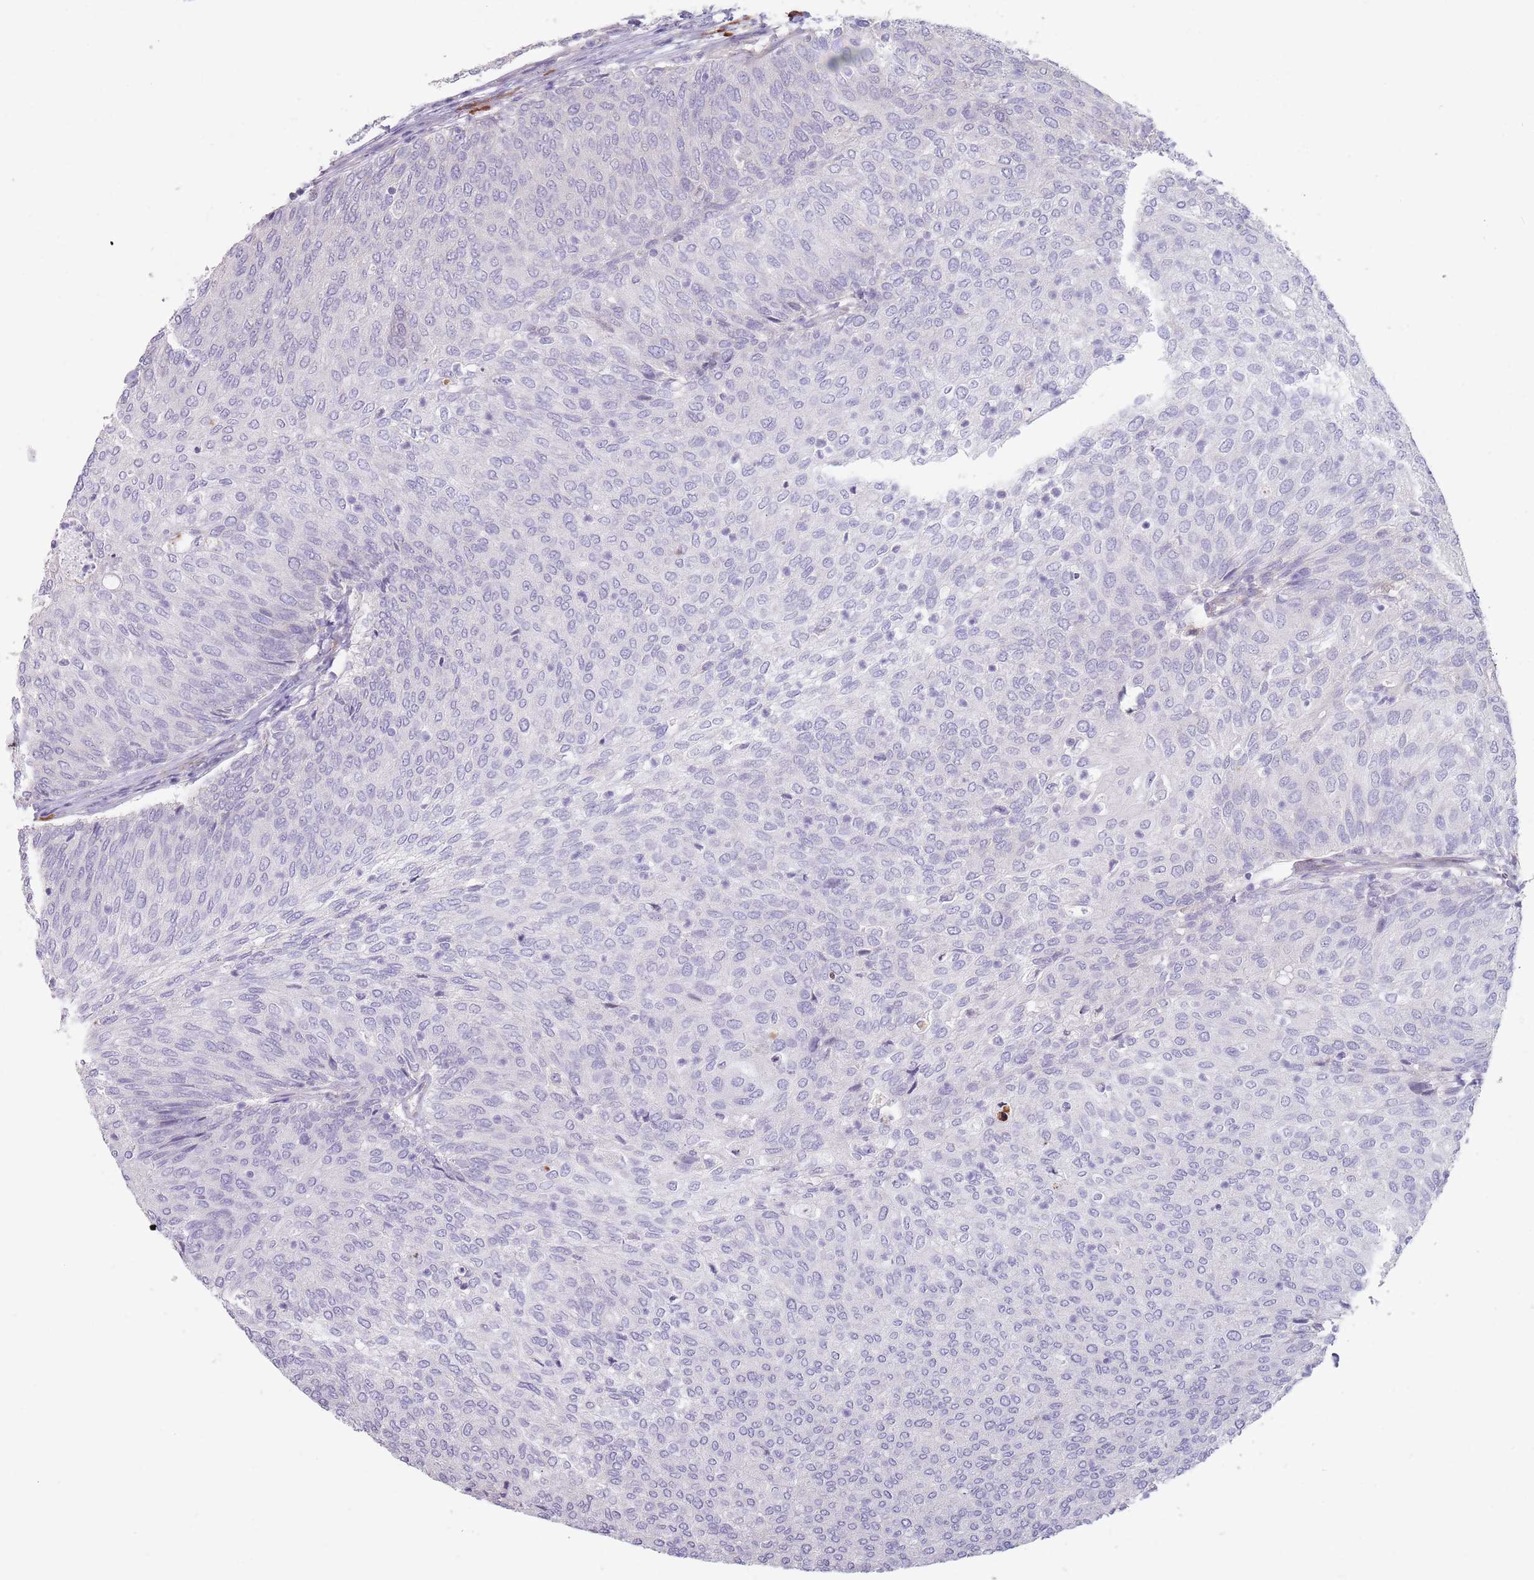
{"staining": {"intensity": "negative", "quantity": "none", "location": "none"}, "tissue": "urothelial cancer", "cell_type": "Tumor cells", "image_type": "cancer", "snomed": [{"axis": "morphology", "description": "Urothelial carcinoma, Low grade"}, {"axis": "topography", "description": "Urinary bladder"}], "caption": "This is a image of immunohistochemistry staining of urothelial cancer, which shows no staining in tumor cells.", "gene": "DXO", "patient": {"sex": "female", "age": 79}}